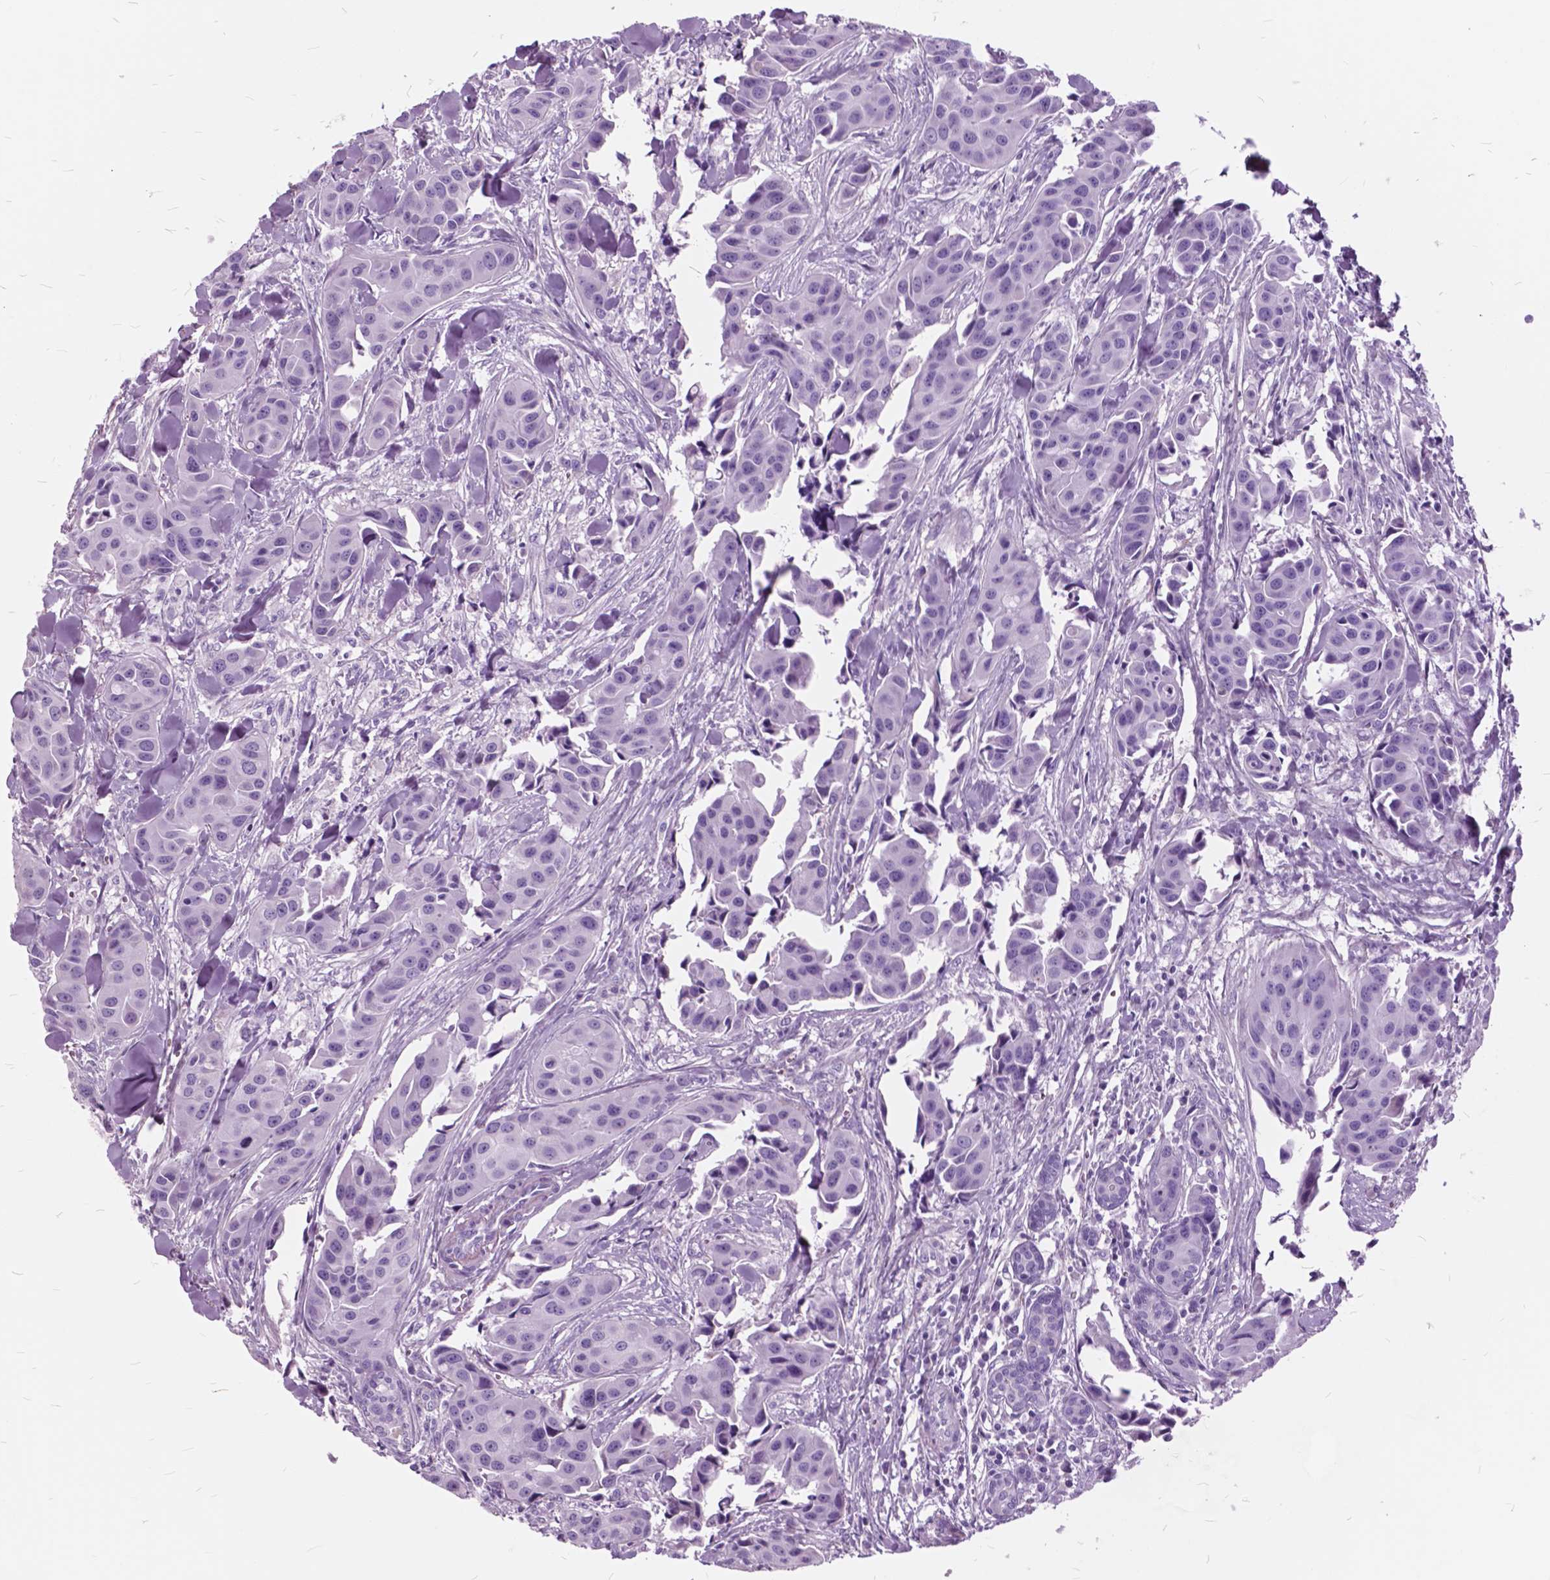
{"staining": {"intensity": "negative", "quantity": "none", "location": "none"}, "tissue": "head and neck cancer", "cell_type": "Tumor cells", "image_type": "cancer", "snomed": [{"axis": "morphology", "description": "Adenocarcinoma, NOS"}, {"axis": "topography", "description": "Head-Neck"}], "caption": "This is an immunohistochemistry (IHC) micrograph of head and neck adenocarcinoma. There is no staining in tumor cells.", "gene": "GDF9", "patient": {"sex": "male", "age": 76}}